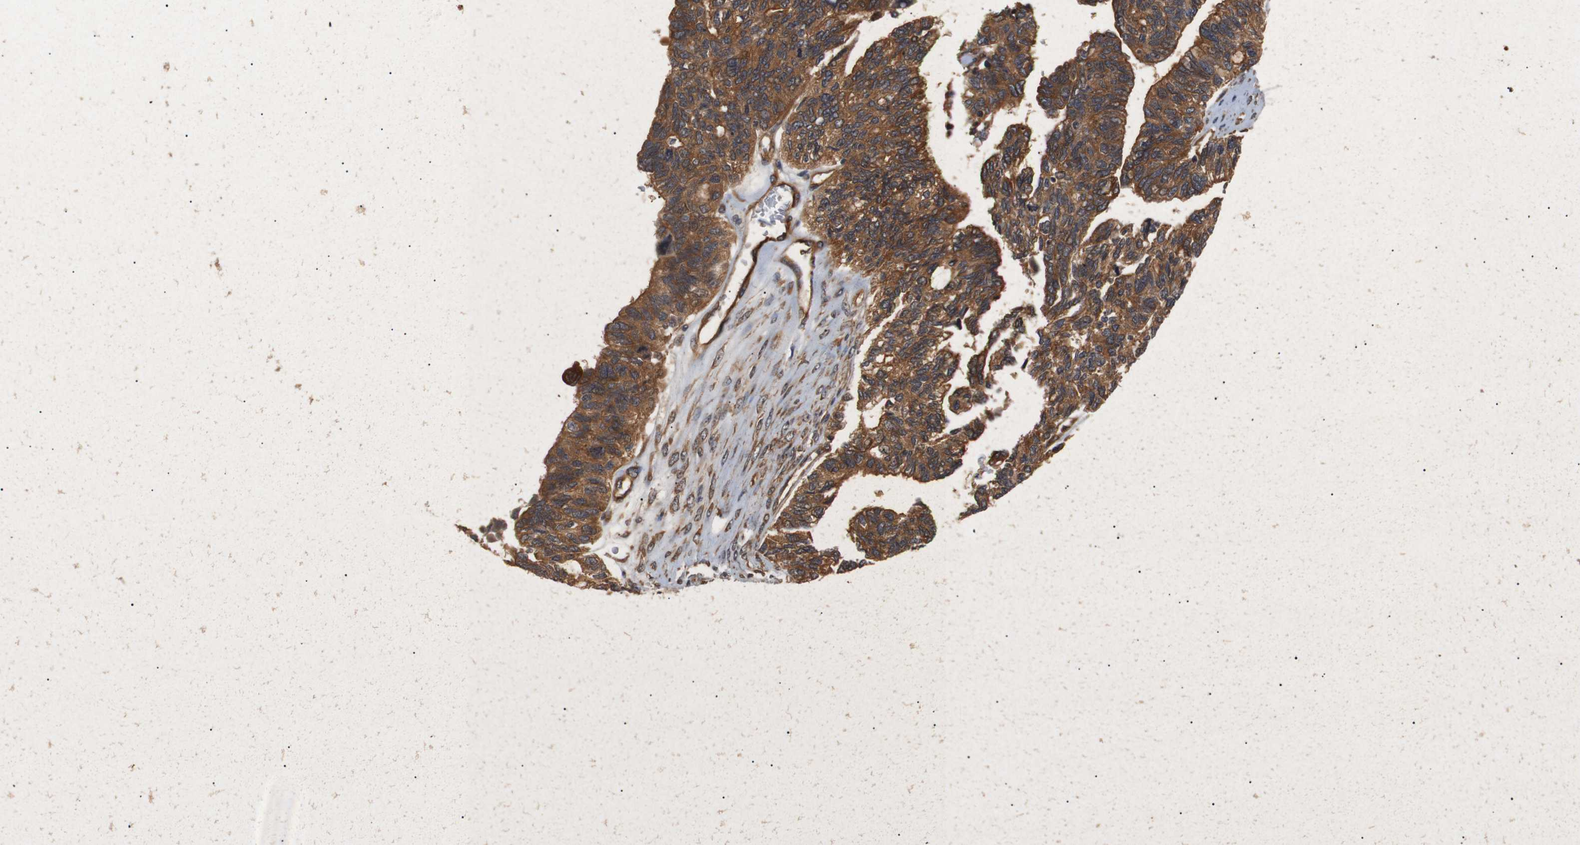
{"staining": {"intensity": "strong", "quantity": ">75%", "location": "cytoplasmic/membranous"}, "tissue": "ovarian cancer", "cell_type": "Tumor cells", "image_type": "cancer", "snomed": [{"axis": "morphology", "description": "Cystadenocarcinoma, serous, NOS"}, {"axis": "topography", "description": "Ovary"}], "caption": "DAB immunohistochemical staining of serous cystadenocarcinoma (ovarian) displays strong cytoplasmic/membranous protein positivity in about >75% of tumor cells.", "gene": "PAWR", "patient": {"sex": "female", "age": 79}}